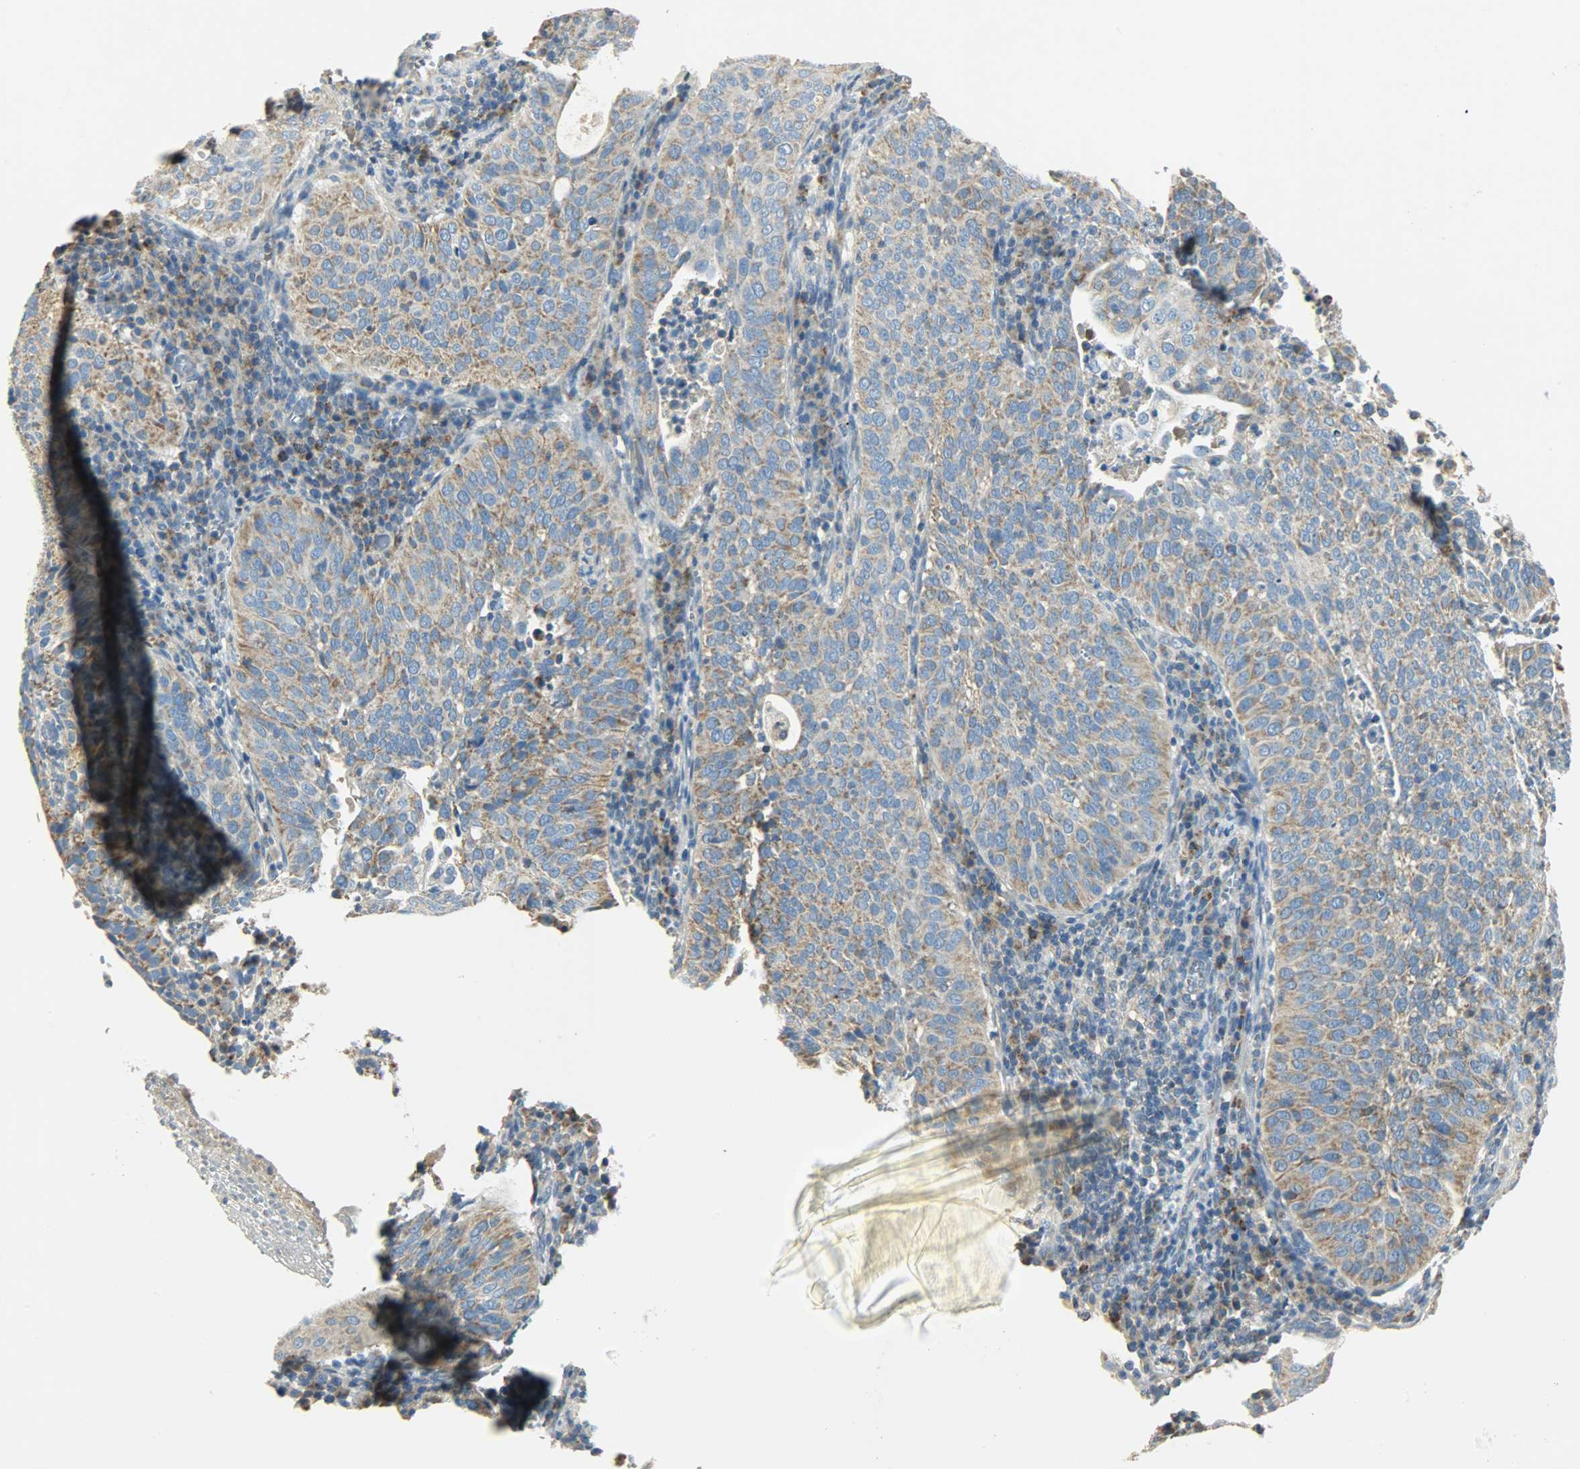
{"staining": {"intensity": "moderate", "quantity": ">75%", "location": "cytoplasmic/membranous"}, "tissue": "cervical cancer", "cell_type": "Tumor cells", "image_type": "cancer", "snomed": [{"axis": "morphology", "description": "Squamous cell carcinoma, NOS"}, {"axis": "topography", "description": "Cervix"}], "caption": "The immunohistochemical stain labels moderate cytoplasmic/membranous staining in tumor cells of squamous cell carcinoma (cervical) tissue.", "gene": "NNT", "patient": {"sex": "female", "age": 39}}